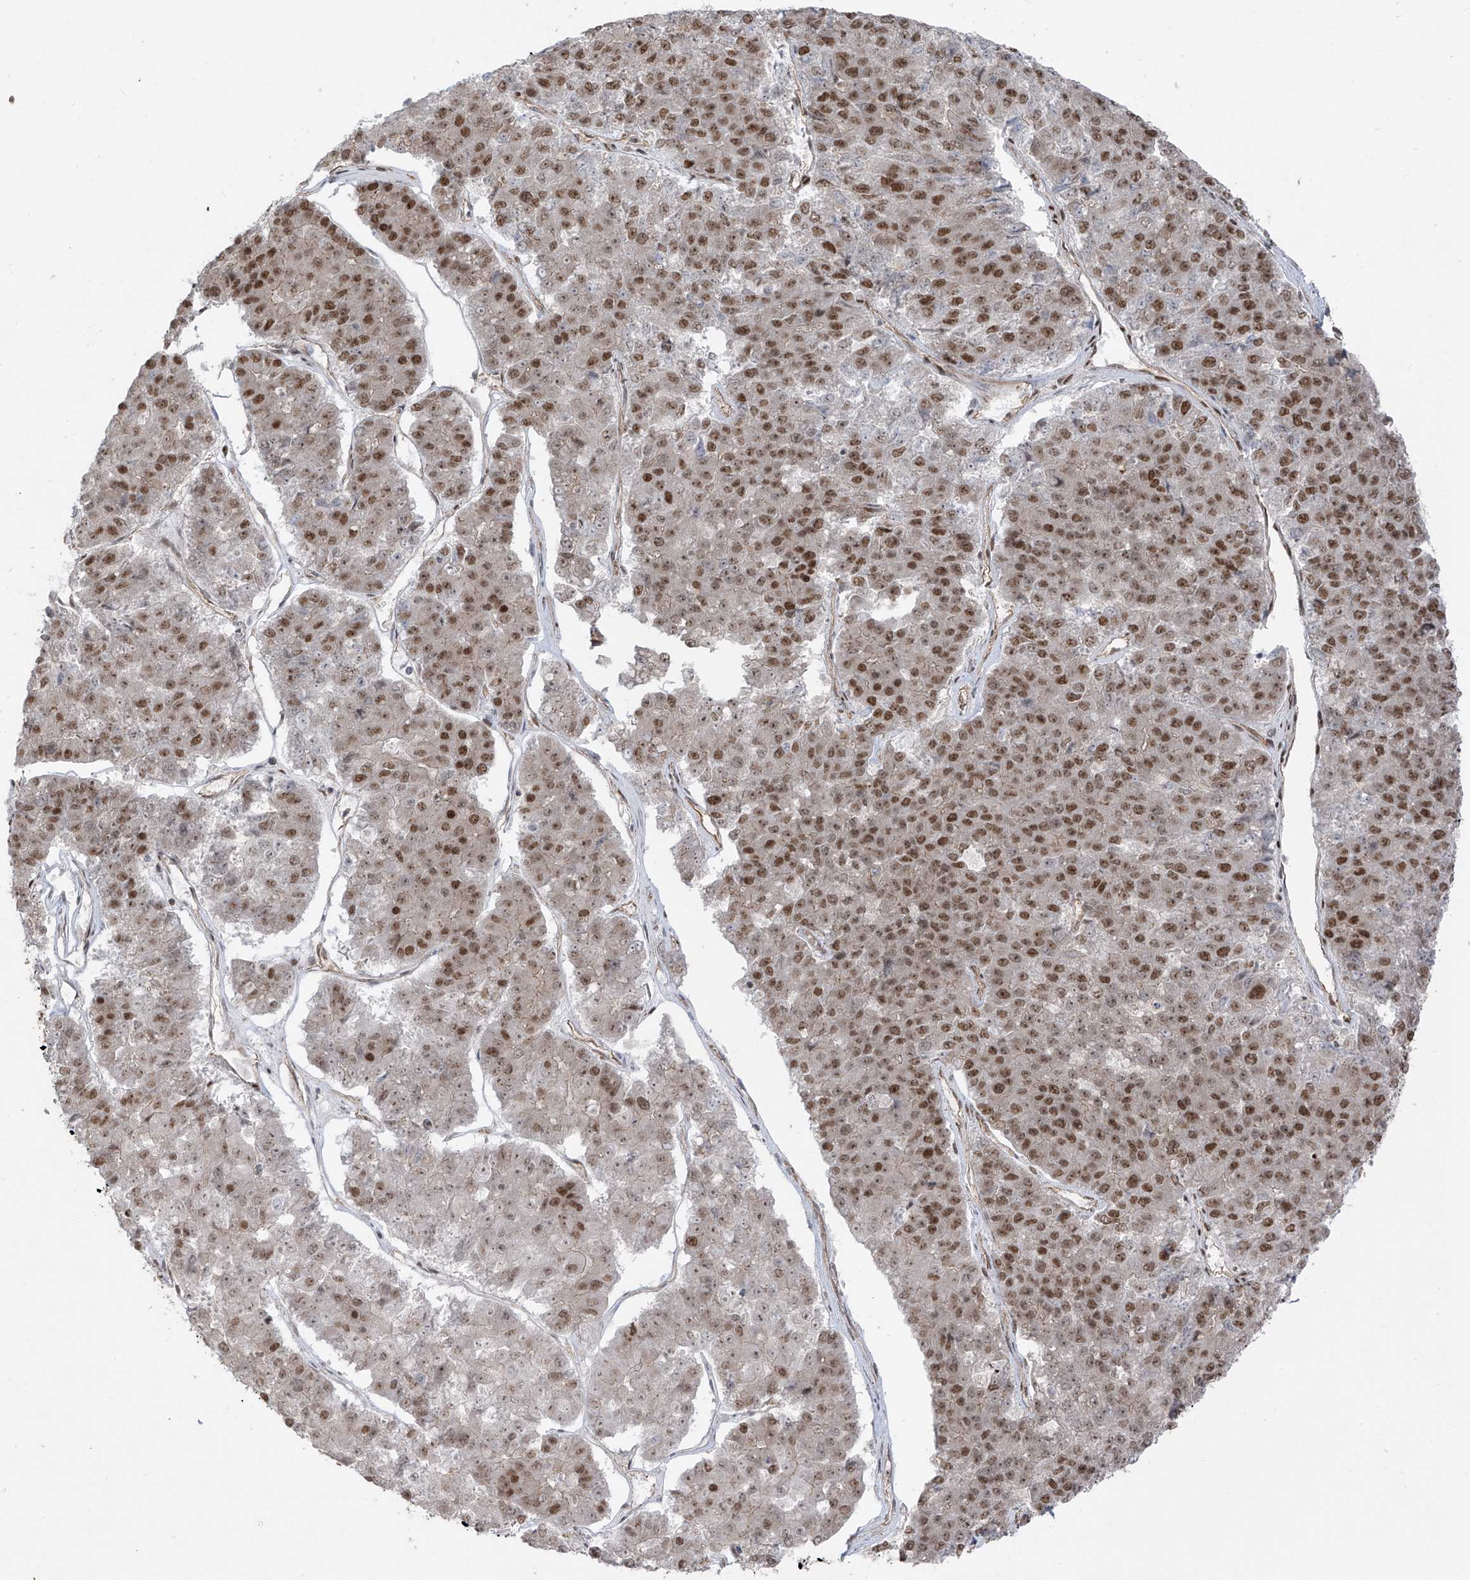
{"staining": {"intensity": "moderate", "quantity": ">75%", "location": "nuclear"}, "tissue": "pancreatic cancer", "cell_type": "Tumor cells", "image_type": "cancer", "snomed": [{"axis": "morphology", "description": "Adenocarcinoma, NOS"}, {"axis": "topography", "description": "Pancreas"}], "caption": "Pancreatic adenocarcinoma stained for a protein (brown) displays moderate nuclear positive positivity in approximately >75% of tumor cells.", "gene": "ARHGEF3", "patient": {"sex": "male", "age": 50}}